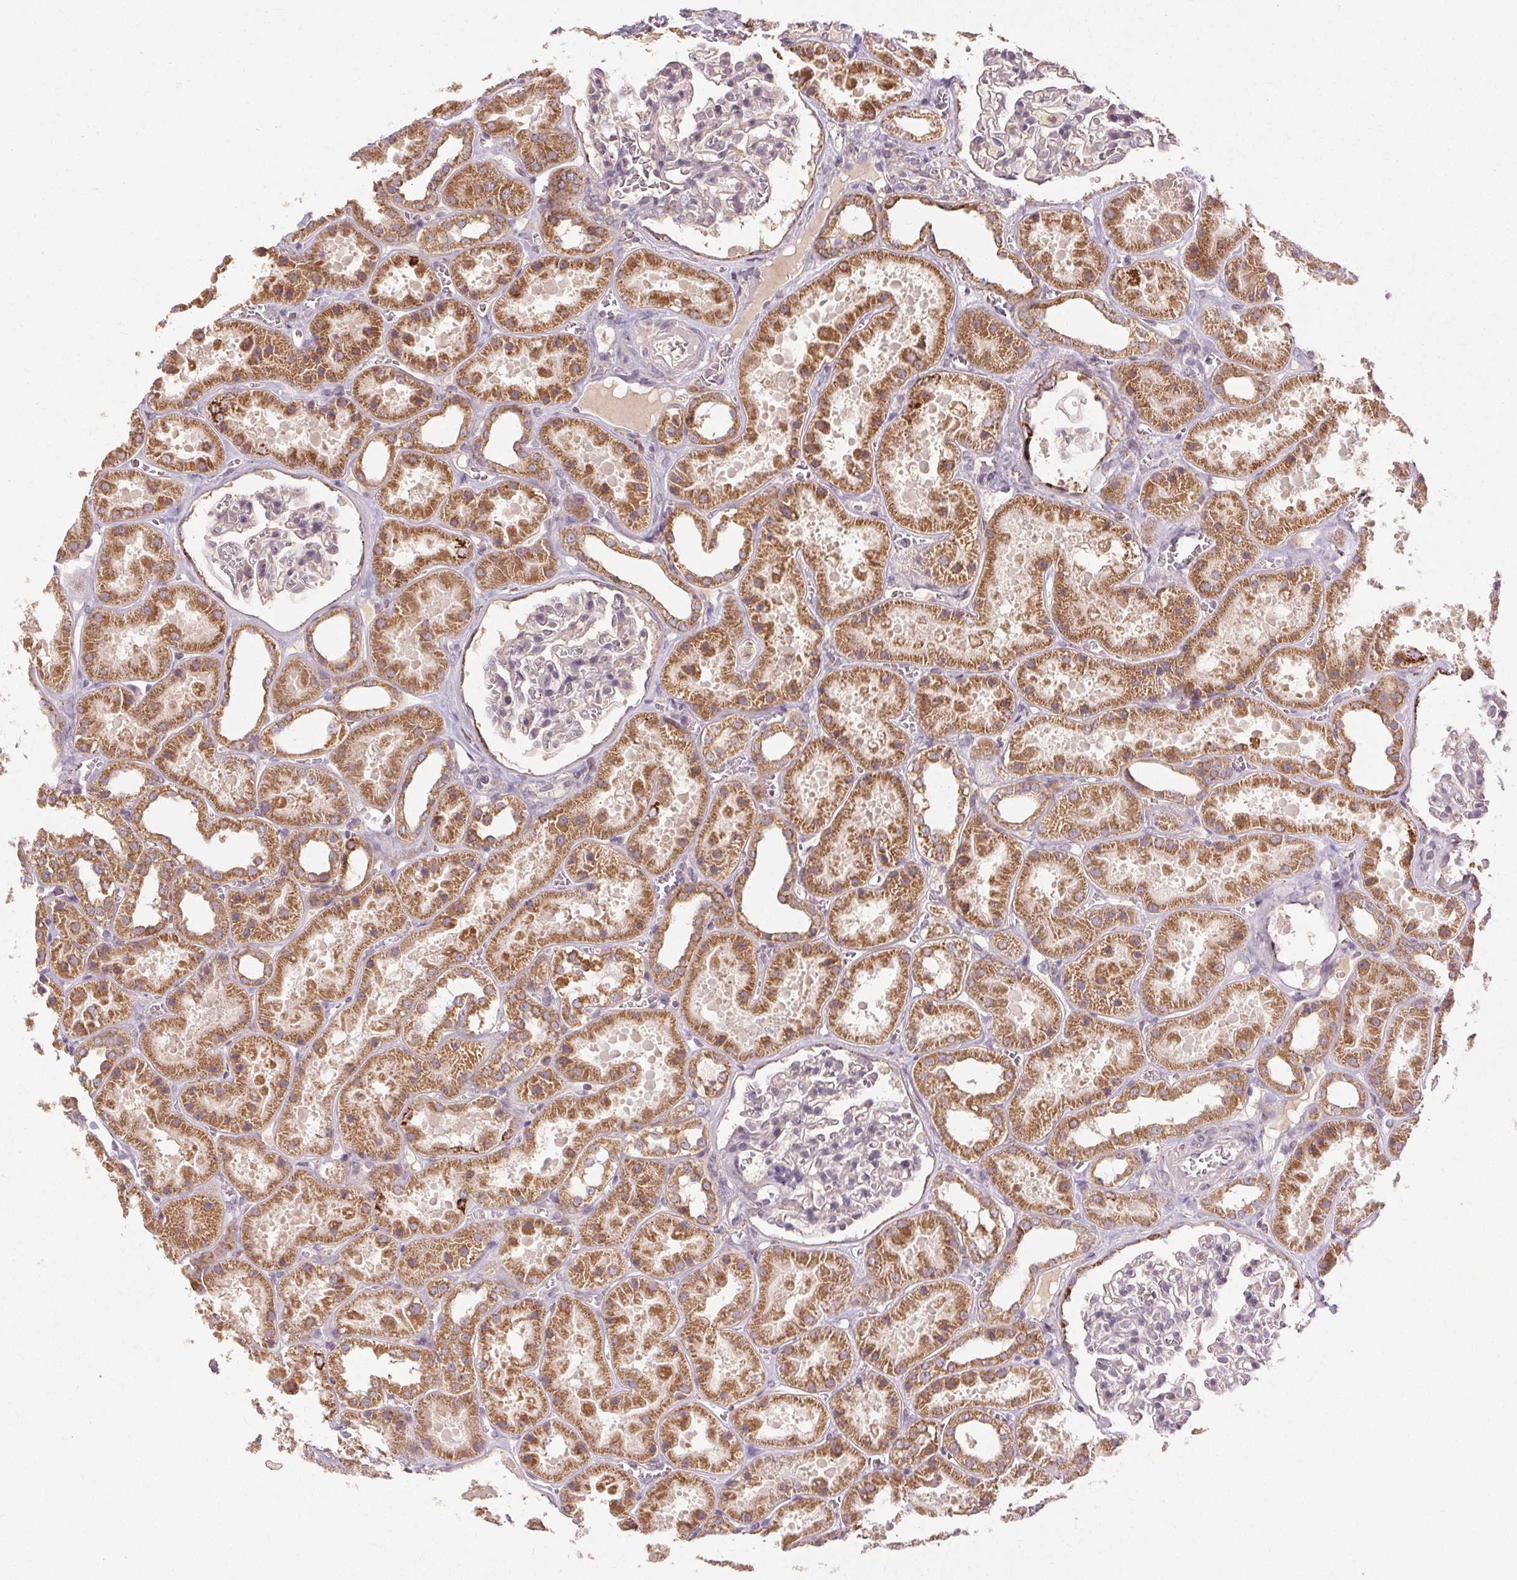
{"staining": {"intensity": "weak", "quantity": "<25%", "location": "cytoplasmic/membranous"}, "tissue": "kidney", "cell_type": "Cells in glomeruli", "image_type": "normal", "snomed": [{"axis": "morphology", "description": "Normal tissue, NOS"}, {"axis": "topography", "description": "Kidney"}], "caption": "Immunohistochemical staining of normal human kidney exhibits no significant expression in cells in glomeruli.", "gene": "REP15", "patient": {"sex": "female", "age": 41}}